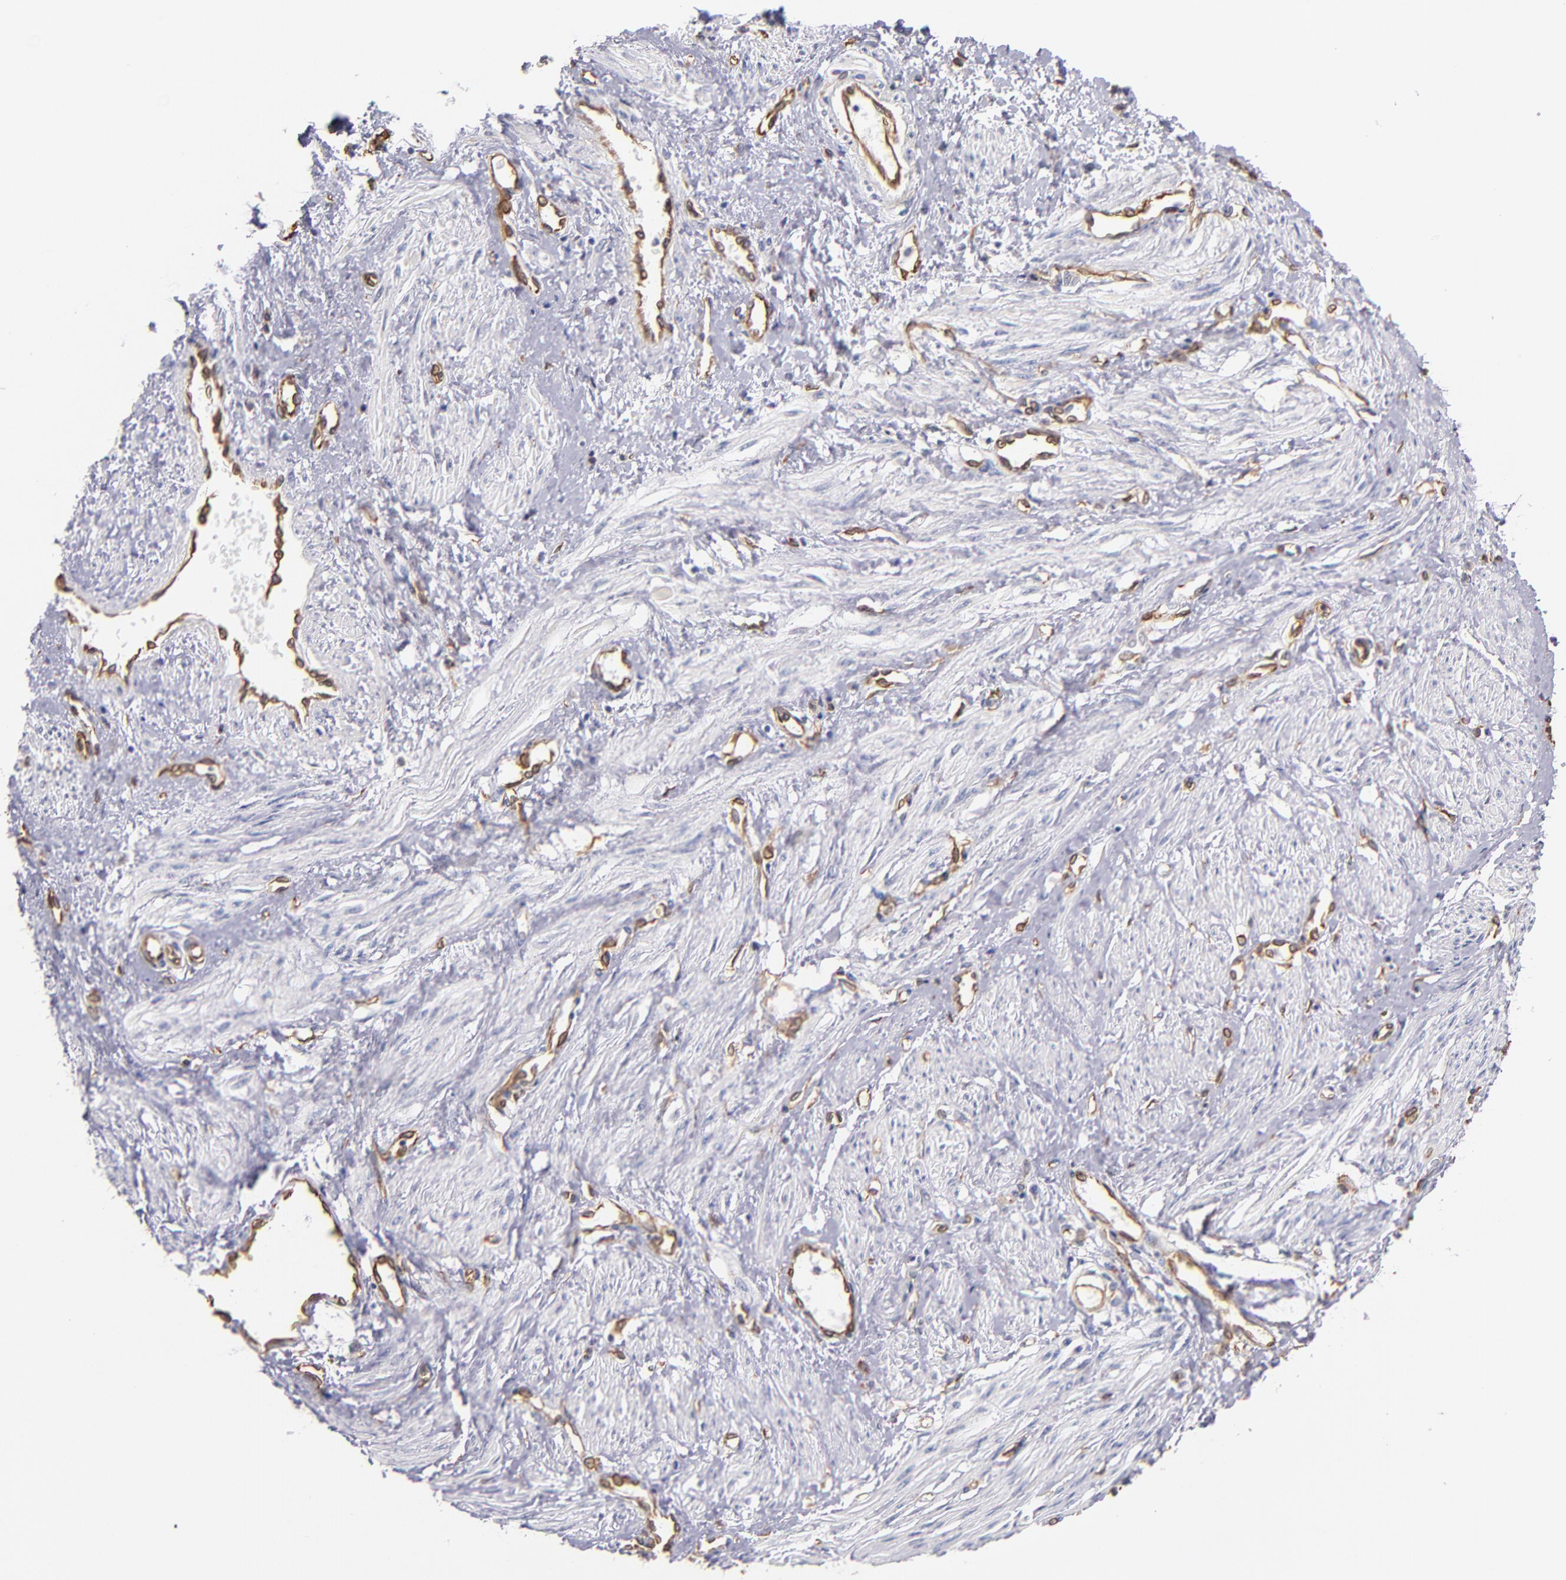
{"staining": {"intensity": "negative", "quantity": "none", "location": "none"}, "tissue": "smooth muscle", "cell_type": "Smooth muscle cells", "image_type": "normal", "snomed": [{"axis": "morphology", "description": "Normal tissue, NOS"}, {"axis": "topography", "description": "Smooth muscle"}, {"axis": "topography", "description": "Uterus"}], "caption": "Immunohistochemical staining of unremarkable smooth muscle exhibits no significant staining in smooth muscle cells.", "gene": "ABCC1", "patient": {"sex": "female", "age": 39}}